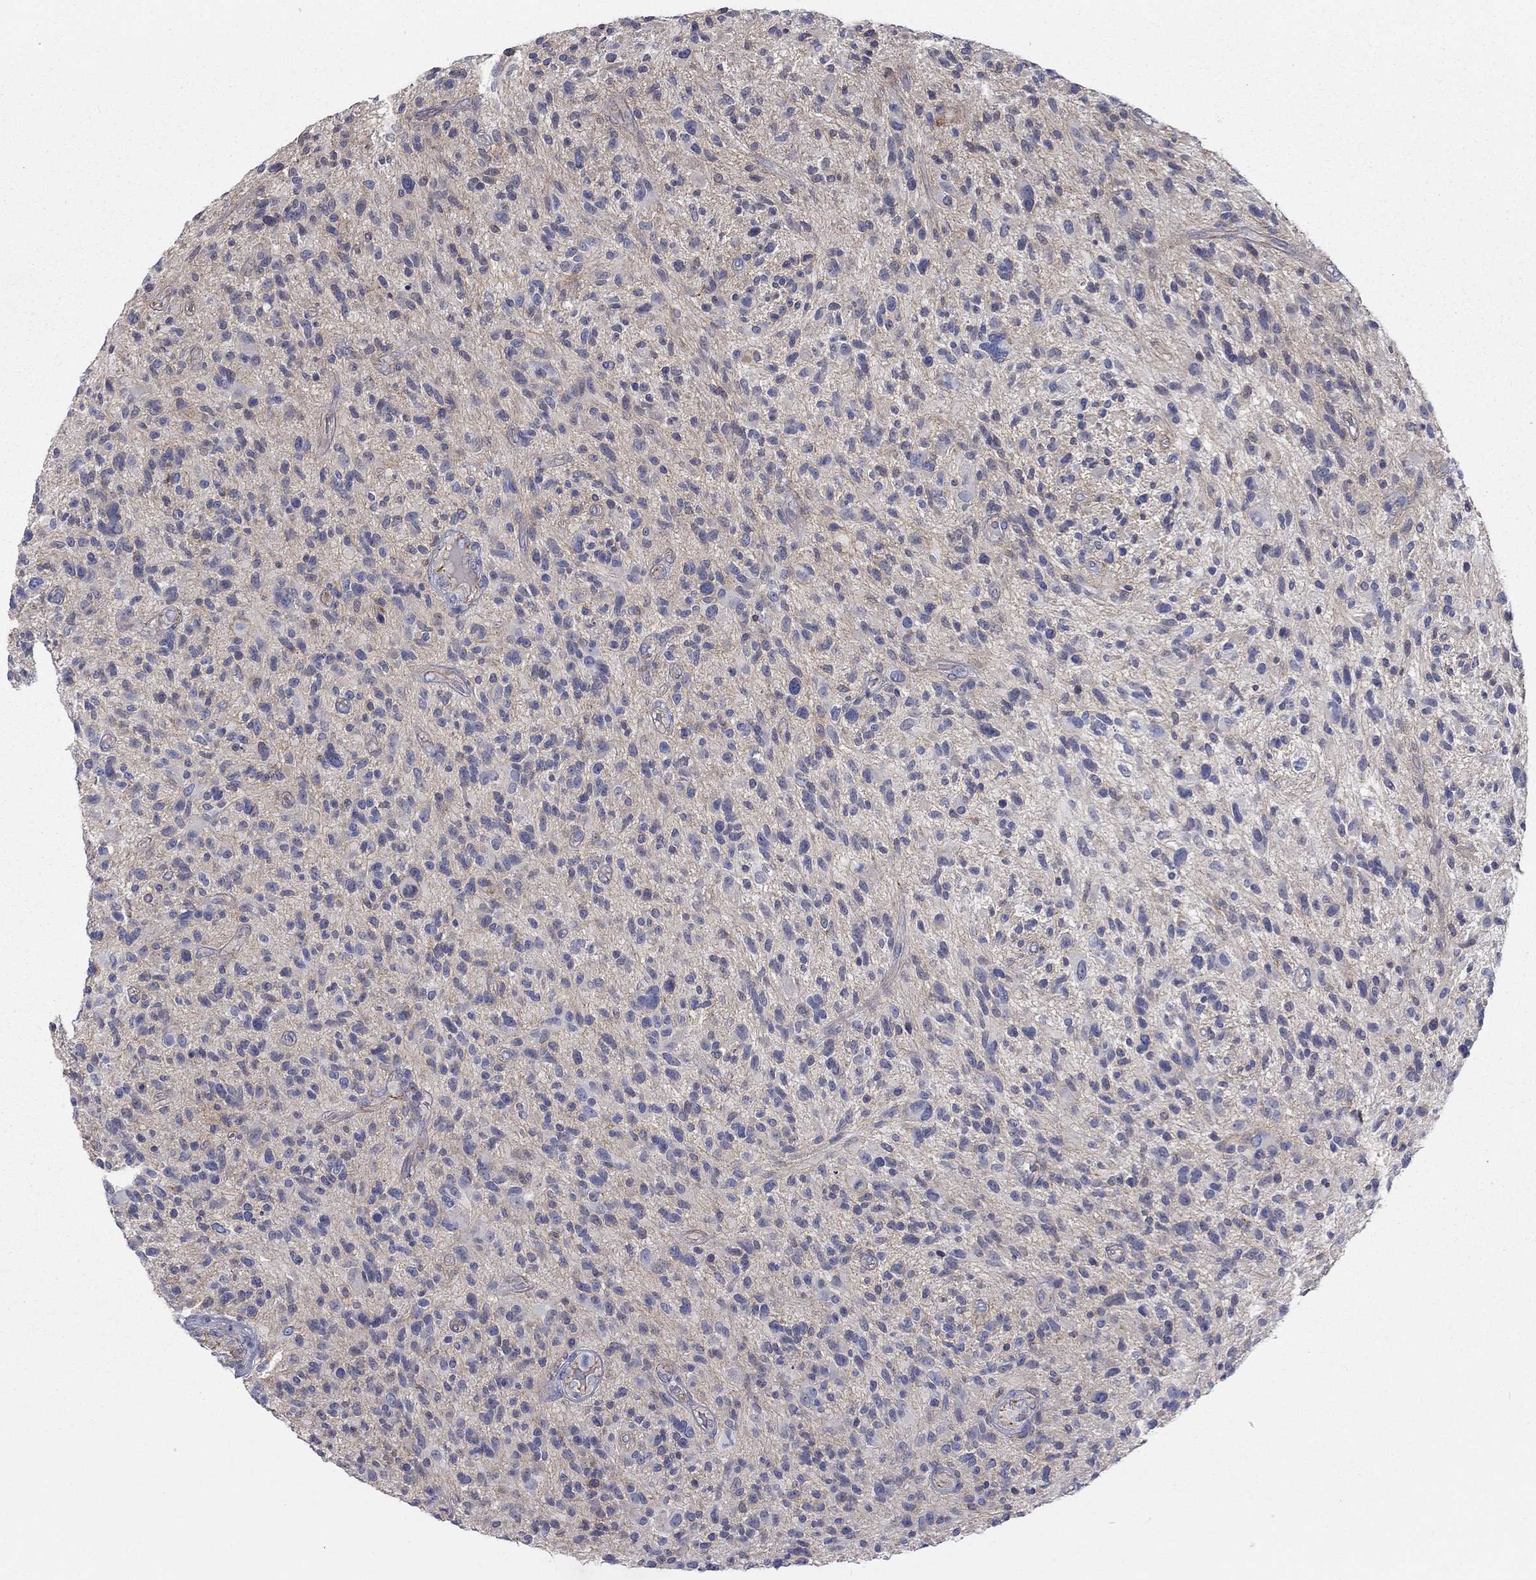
{"staining": {"intensity": "negative", "quantity": "none", "location": "none"}, "tissue": "glioma", "cell_type": "Tumor cells", "image_type": "cancer", "snomed": [{"axis": "morphology", "description": "Glioma, malignant, High grade"}, {"axis": "topography", "description": "Brain"}], "caption": "Glioma was stained to show a protein in brown. There is no significant positivity in tumor cells.", "gene": "PCDHGA10", "patient": {"sex": "male", "age": 47}}